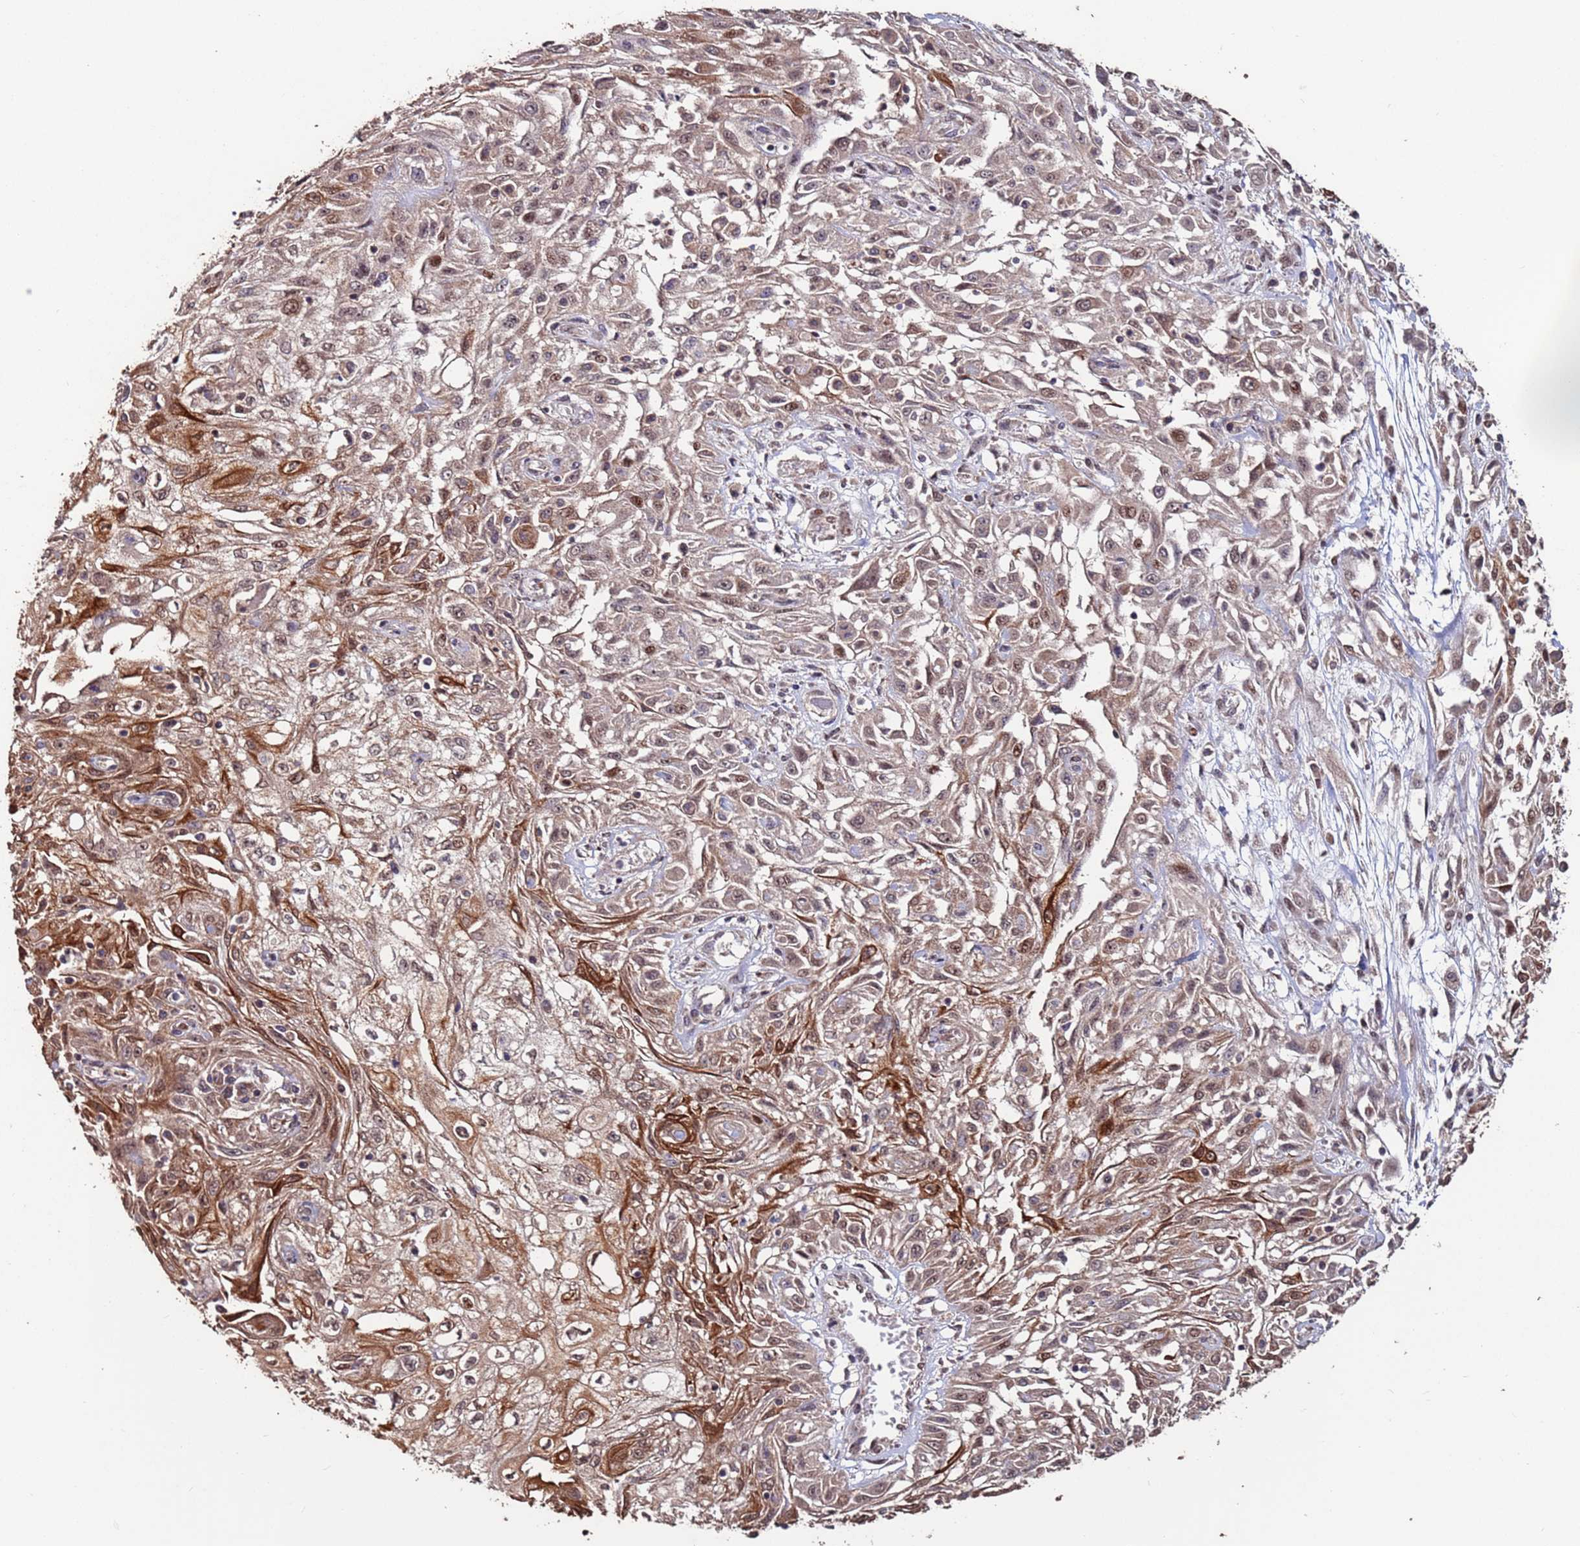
{"staining": {"intensity": "moderate", "quantity": ">75%", "location": "cytoplasmic/membranous,nuclear"}, "tissue": "skin cancer", "cell_type": "Tumor cells", "image_type": "cancer", "snomed": [{"axis": "morphology", "description": "Squamous cell carcinoma, NOS"}, {"axis": "morphology", "description": "Squamous cell carcinoma, metastatic, NOS"}, {"axis": "topography", "description": "Skin"}, {"axis": "topography", "description": "Lymph node"}], "caption": "The photomicrograph shows staining of skin metastatic squamous cell carcinoma, revealing moderate cytoplasmic/membranous and nuclear protein expression (brown color) within tumor cells.", "gene": "PRR7", "patient": {"sex": "male", "age": 75}}